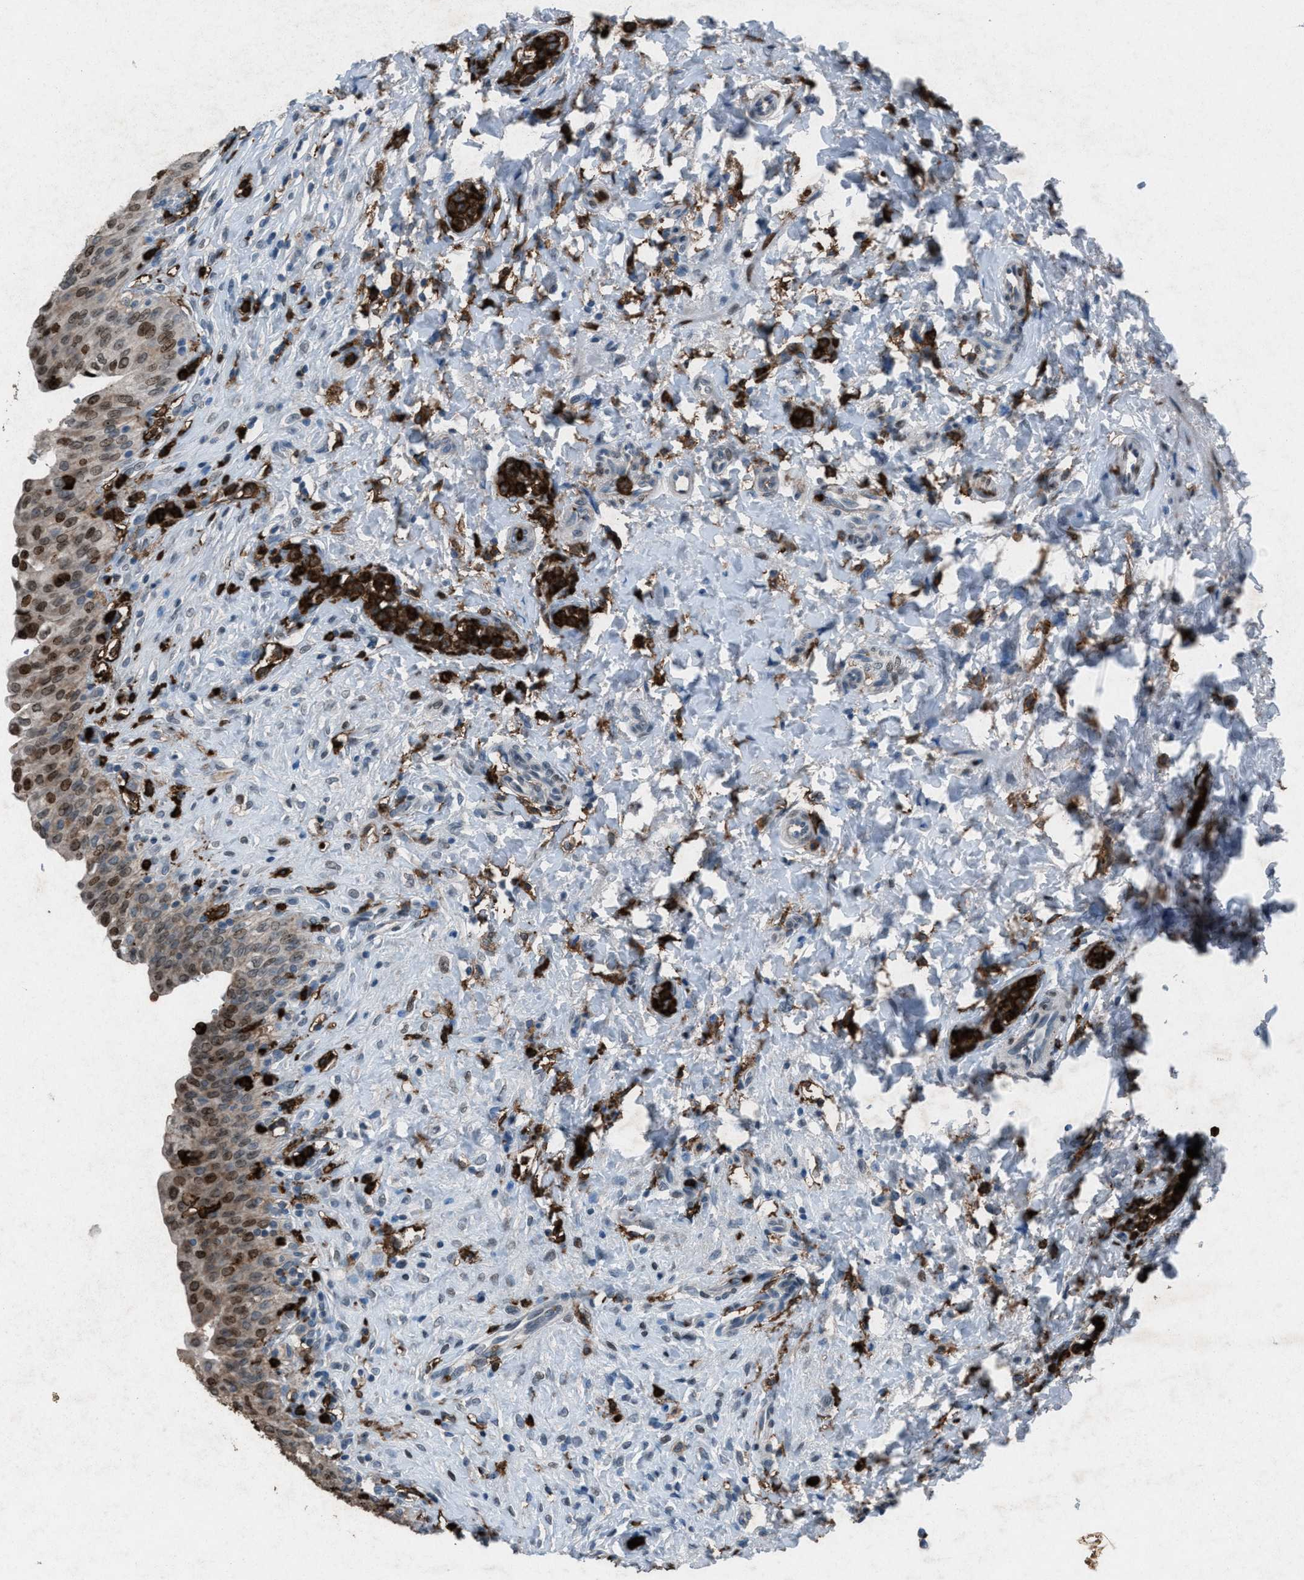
{"staining": {"intensity": "strong", "quantity": "25%-75%", "location": "nuclear"}, "tissue": "urinary bladder", "cell_type": "Urothelial cells", "image_type": "normal", "snomed": [{"axis": "morphology", "description": "Urothelial carcinoma, High grade"}, {"axis": "topography", "description": "Urinary bladder"}], "caption": "Immunohistochemical staining of benign urinary bladder reveals 25%-75% levels of strong nuclear protein expression in approximately 25%-75% of urothelial cells. Using DAB (brown) and hematoxylin (blue) stains, captured at high magnification using brightfield microscopy.", "gene": "FCER1G", "patient": {"sex": "male", "age": 46}}